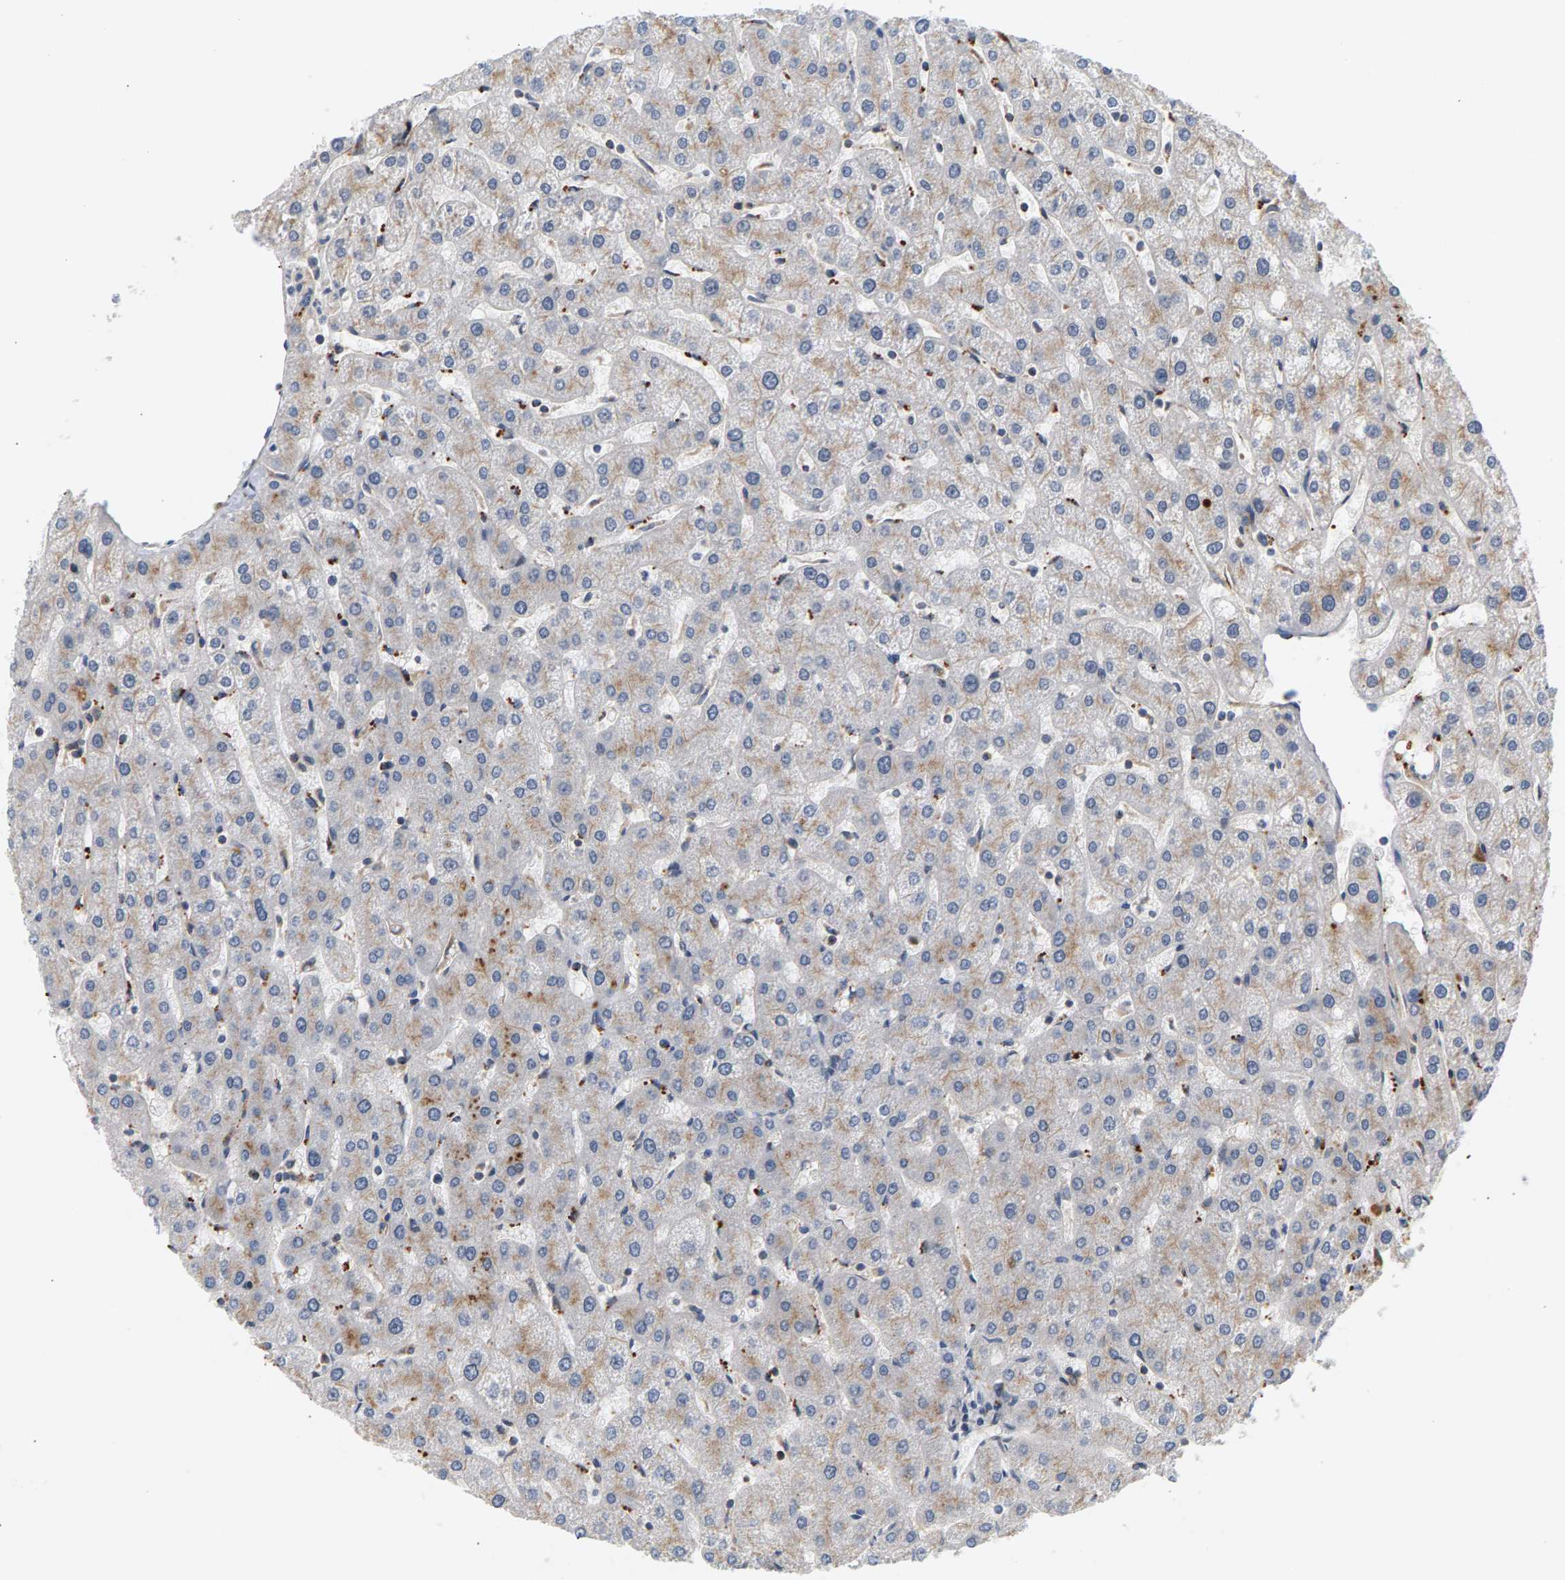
{"staining": {"intensity": "moderate", "quantity": "25%-75%", "location": "cytoplasmic/membranous"}, "tissue": "liver", "cell_type": "Cholangiocytes", "image_type": "normal", "snomed": [{"axis": "morphology", "description": "Normal tissue, NOS"}, {"axis": "topography", "description": "Liver"}], "caption": "Immunohistochemical staining of unremarkable liver displays moderate cytoplasmic/membranous protein staining in about 25%-75% of cholangiocytes.", "gene": "MAP2K5", "patient": {"sex": "male", "age": 67}}